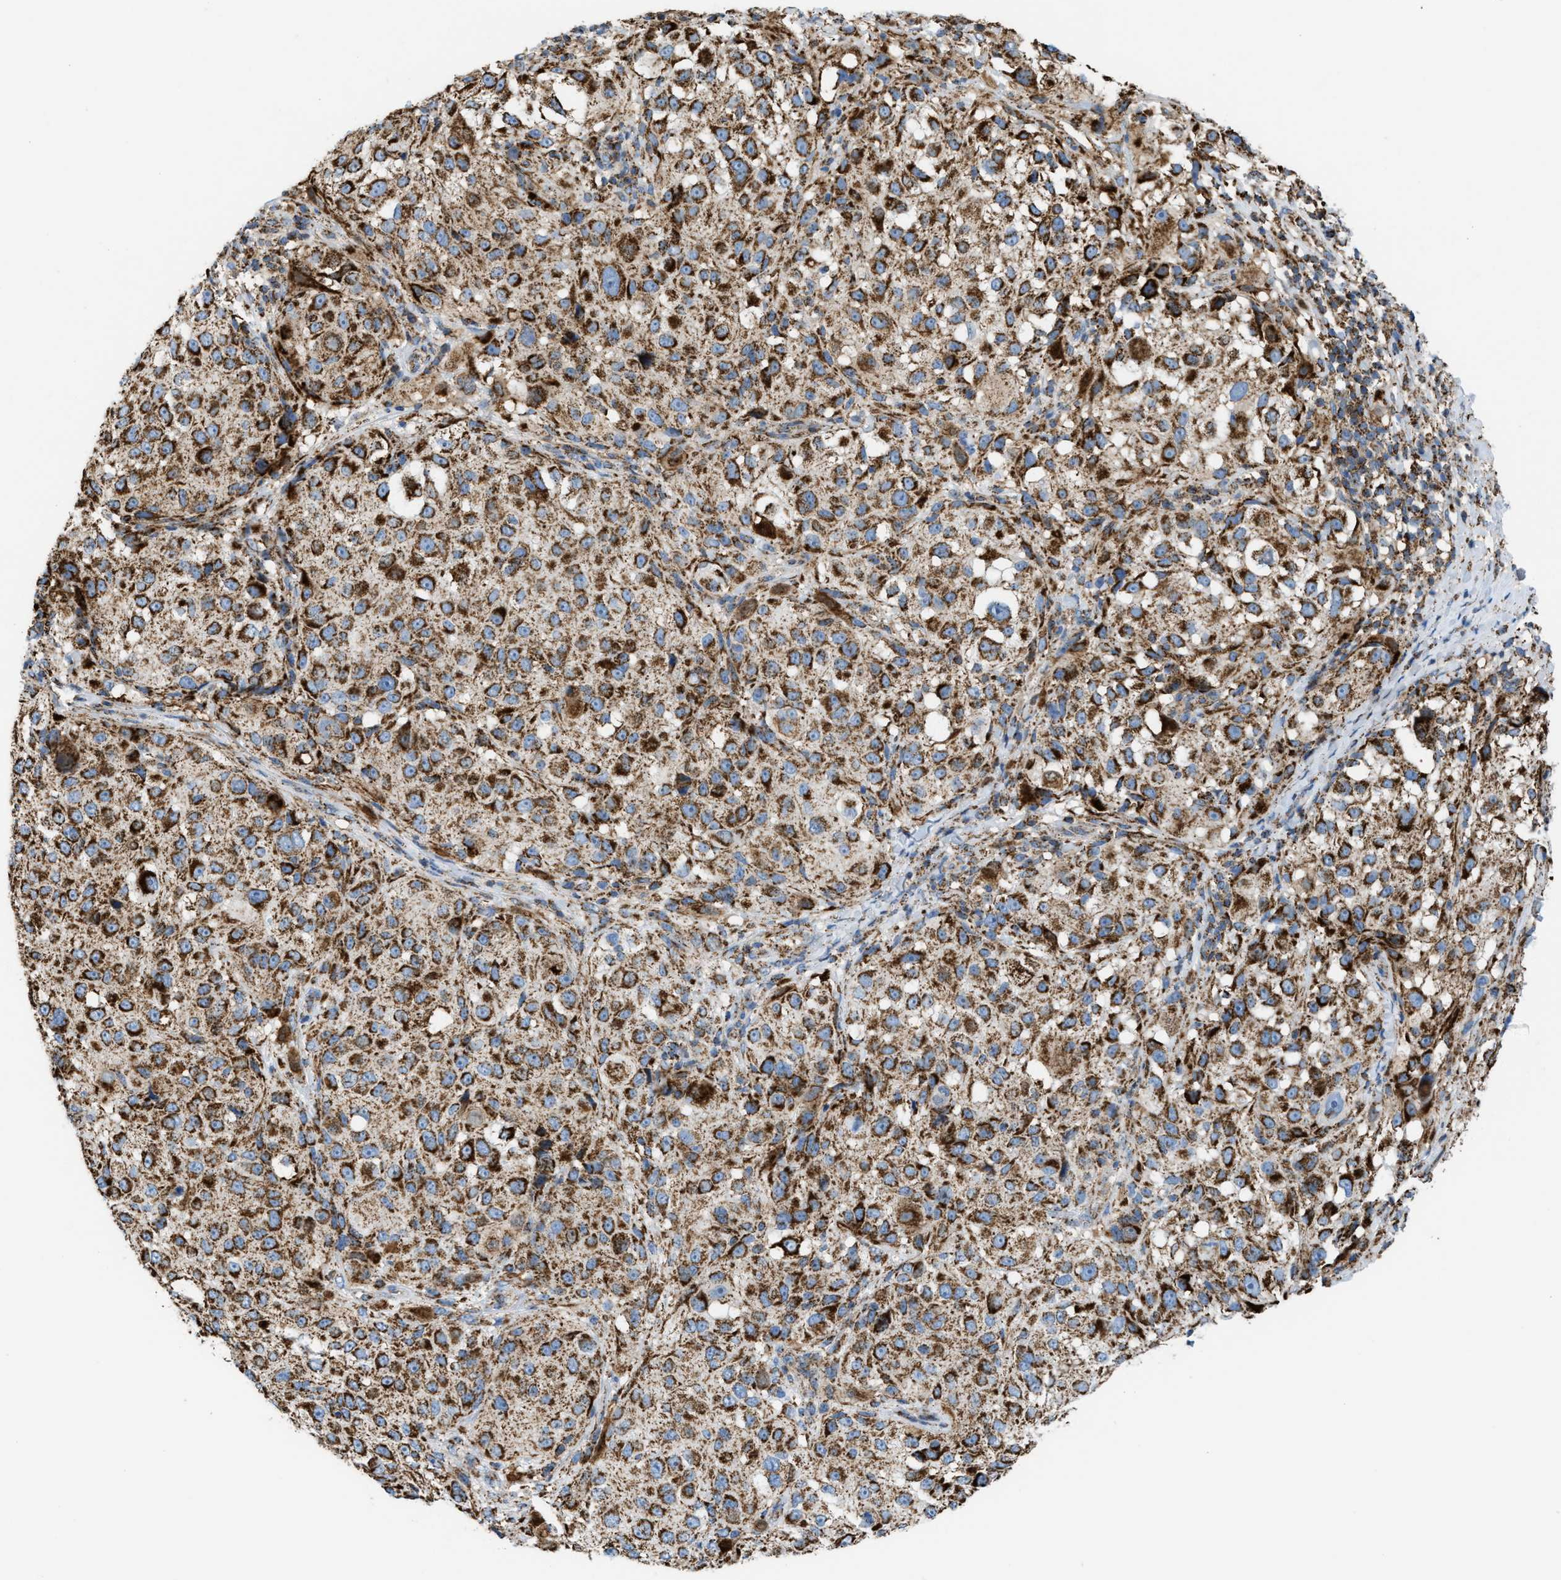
{"staining": {"intensity": "strong", "quantity": ">75%", "location": "cytoplasmic/membranous"}, "tissue": "melanoma", "cell_type": "Tumor cells", "image_type": "cancer", "snomed": [{"axis": "morphology", "description": "Necrosis, NOS"}, {"axis": "morphology", "description": "Malignant melanoma, NOS"}, {"axis": "topography", "description": "Skin"}], "caption": "Protein analysis of melanoma tissue demonstrates strong cytoplasmic/membranous expression in approximately >75% of tumor cells.", "gene": "ECHS1", "patient": {"sex": "female", "age": 87}}